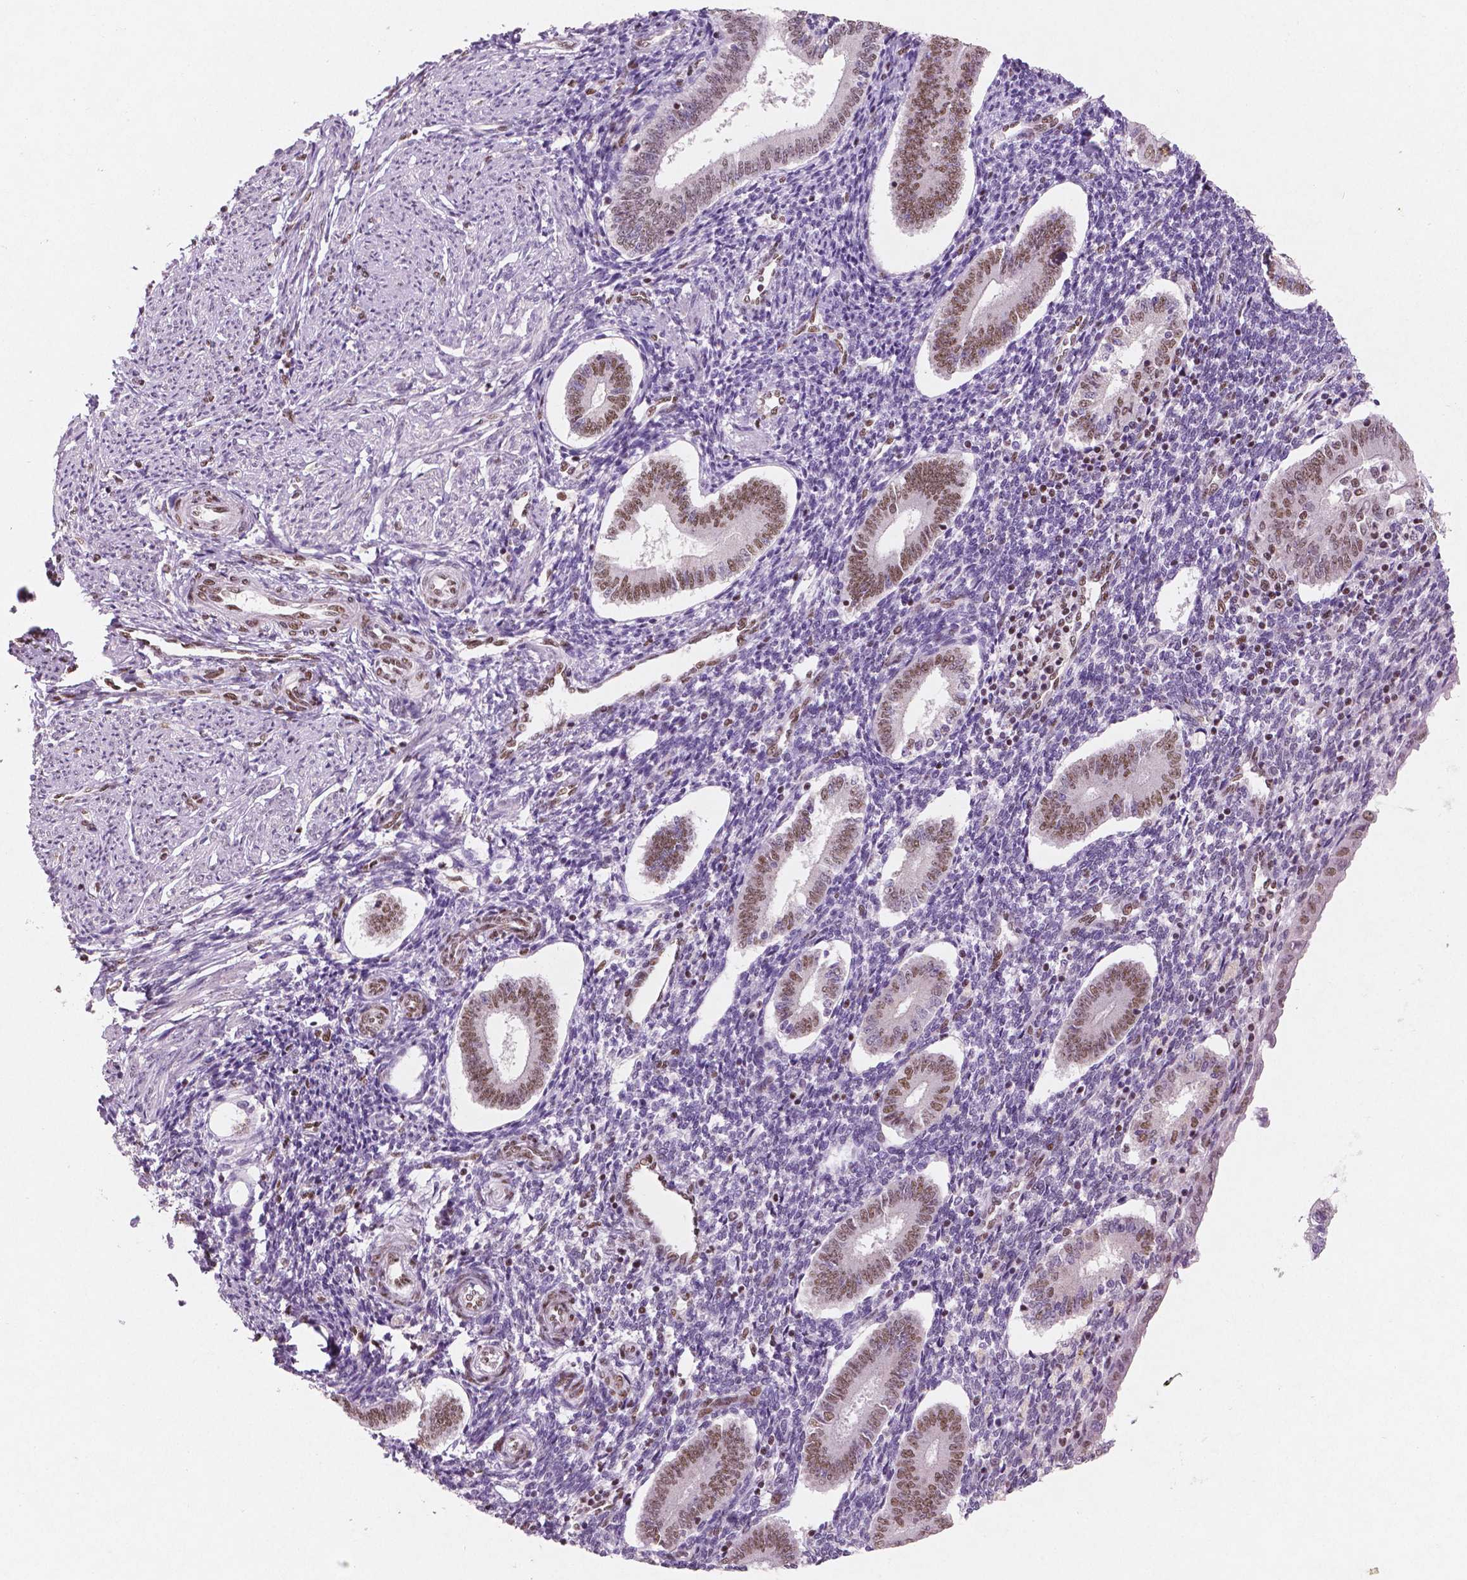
{"staining": {"intensity": "moderate", "quantity": "25%-75%", "location": "nuclear"}, "tissue": "endometrium", "cell_type": "Cells in endometrial stroma", "image_type": "normal", "snomed": [{"axis": "morphology", "description": "Normal tissue, NOS"}, {"axis": "topography", "description": "Endometrium"}], "caption": "This is a photomicrograph of IHC staining of benign endometrium, which shows moderate staining in the nuclear of cells in endometrial stroma.", "gene": "BRD4", "patient": {"sex": "female", "age": 40}}